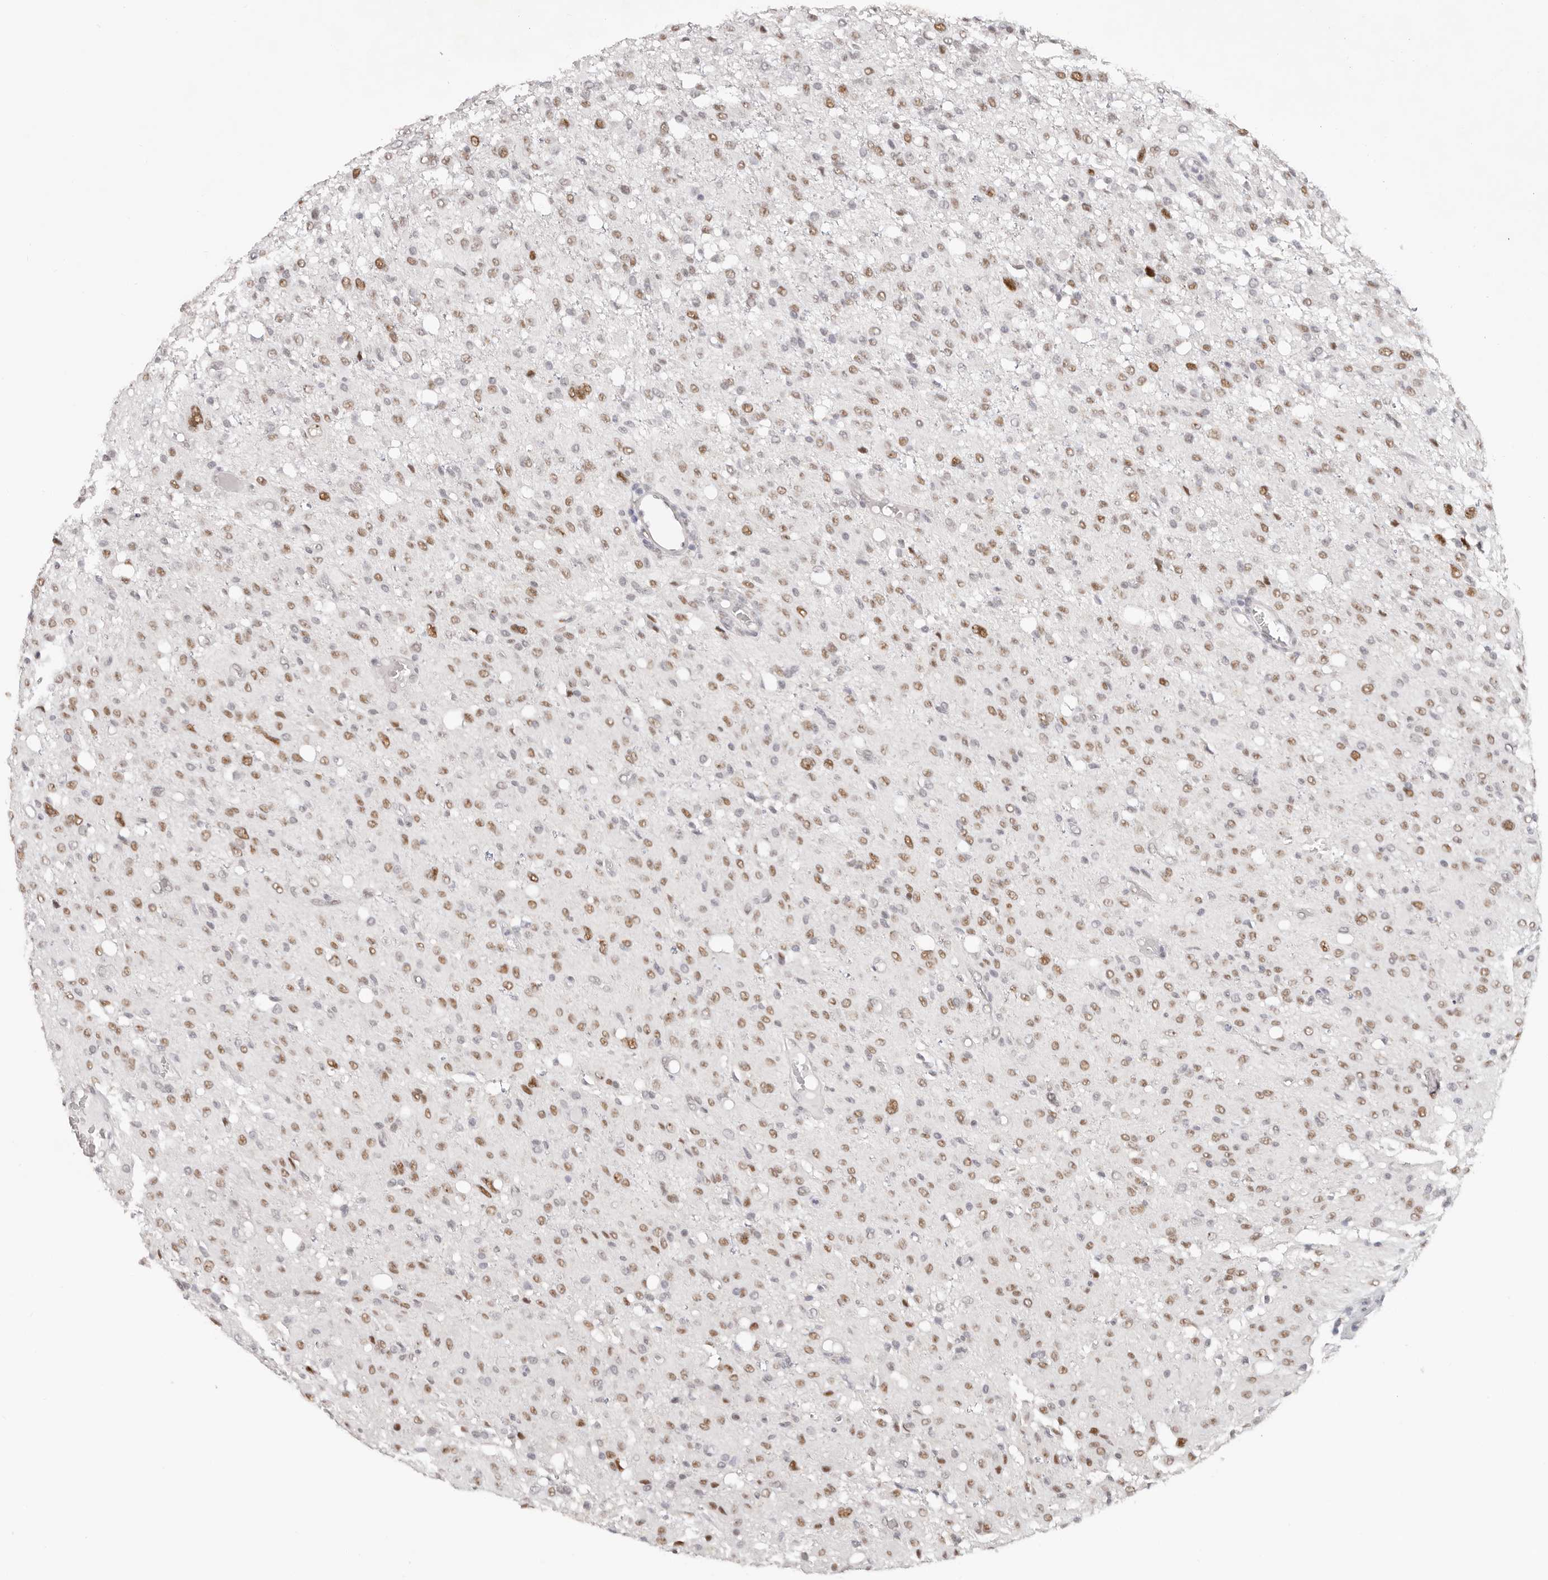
{"staining": {"intensity": "moderate", "quantity": ">75%", "location": "nuclear"}, "tissue": "glioma", "cell_type": "Tumor cells", "image_type": "cancer", "snomed": [{"axis": "morphology", "description": "Glioma, malignant, High grade"}, {"axis": "topography", "description": "Brain"}], "caption": "An image of human glioma stained for a protein displays moderate nuclear brown staining in tumor cells.", "gene": "LARP7", "patient": {"sex": "female", "age": 59}}